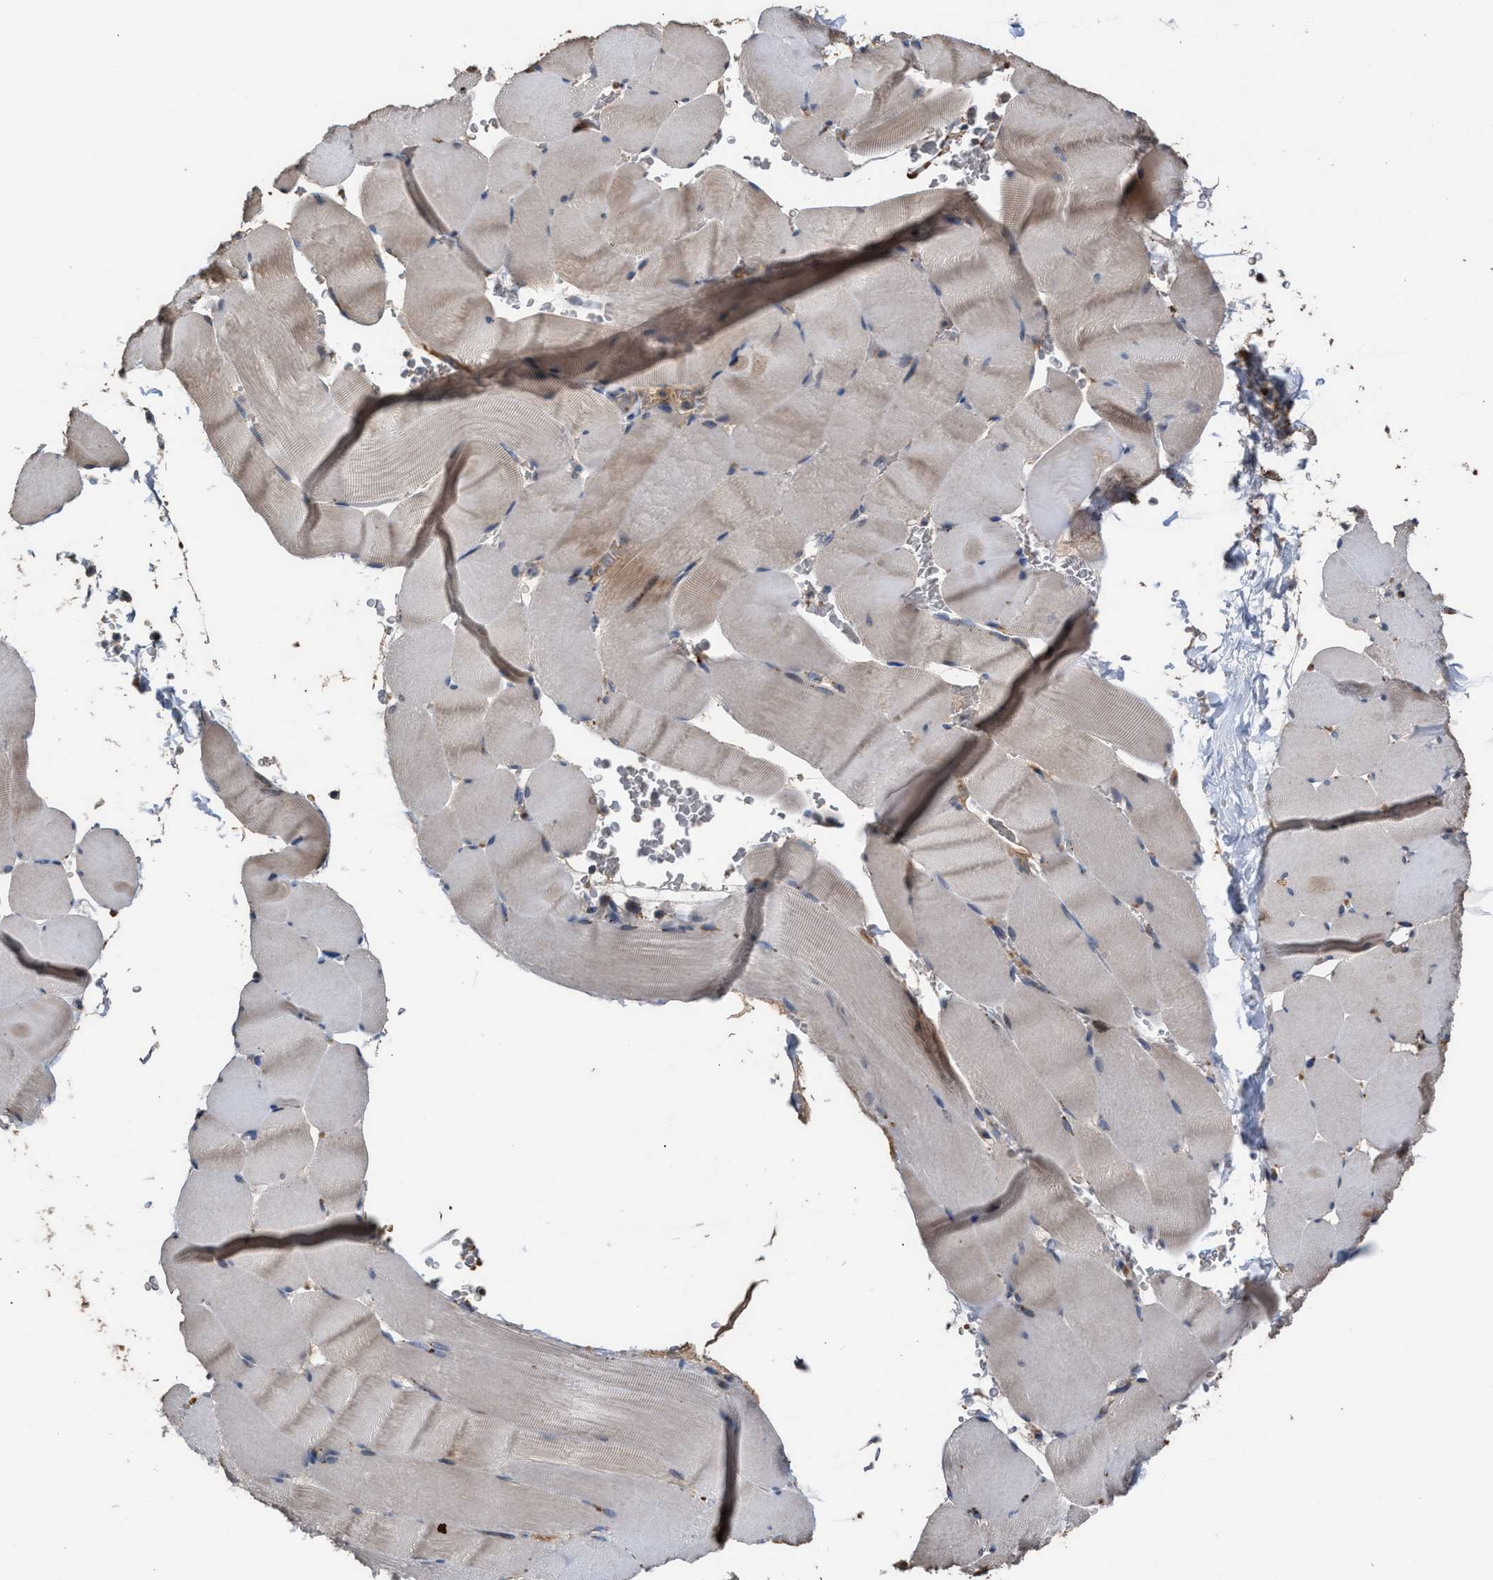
{"staining": {"intensity": "weak", "quantity": "<25%", "location": "cytoplasmic/membranous"}, "tissue": "skeletal muscle", "cell_type": "Myocytes", "image_type": "normal", "snomed": [{"axis": "morphology", "description": "Normal tissue, NOS"}, {"axis": "topography", "description": "Skeletal muscle"}], "caption": "This photomicrograph is of unremarkable skeletal muscle stained with immunohistochemistry (IHC) to label a protein in brown with the nuclei are counter-stained blue. There is no staining in myocytes. Brightfield microscopy of immunohistochemistry stained with DAB (brown) and hematoxylin (blue), captured at high magnification.", "gene": "ELMO3", "patient": {"sex": "male", "age": 62}}